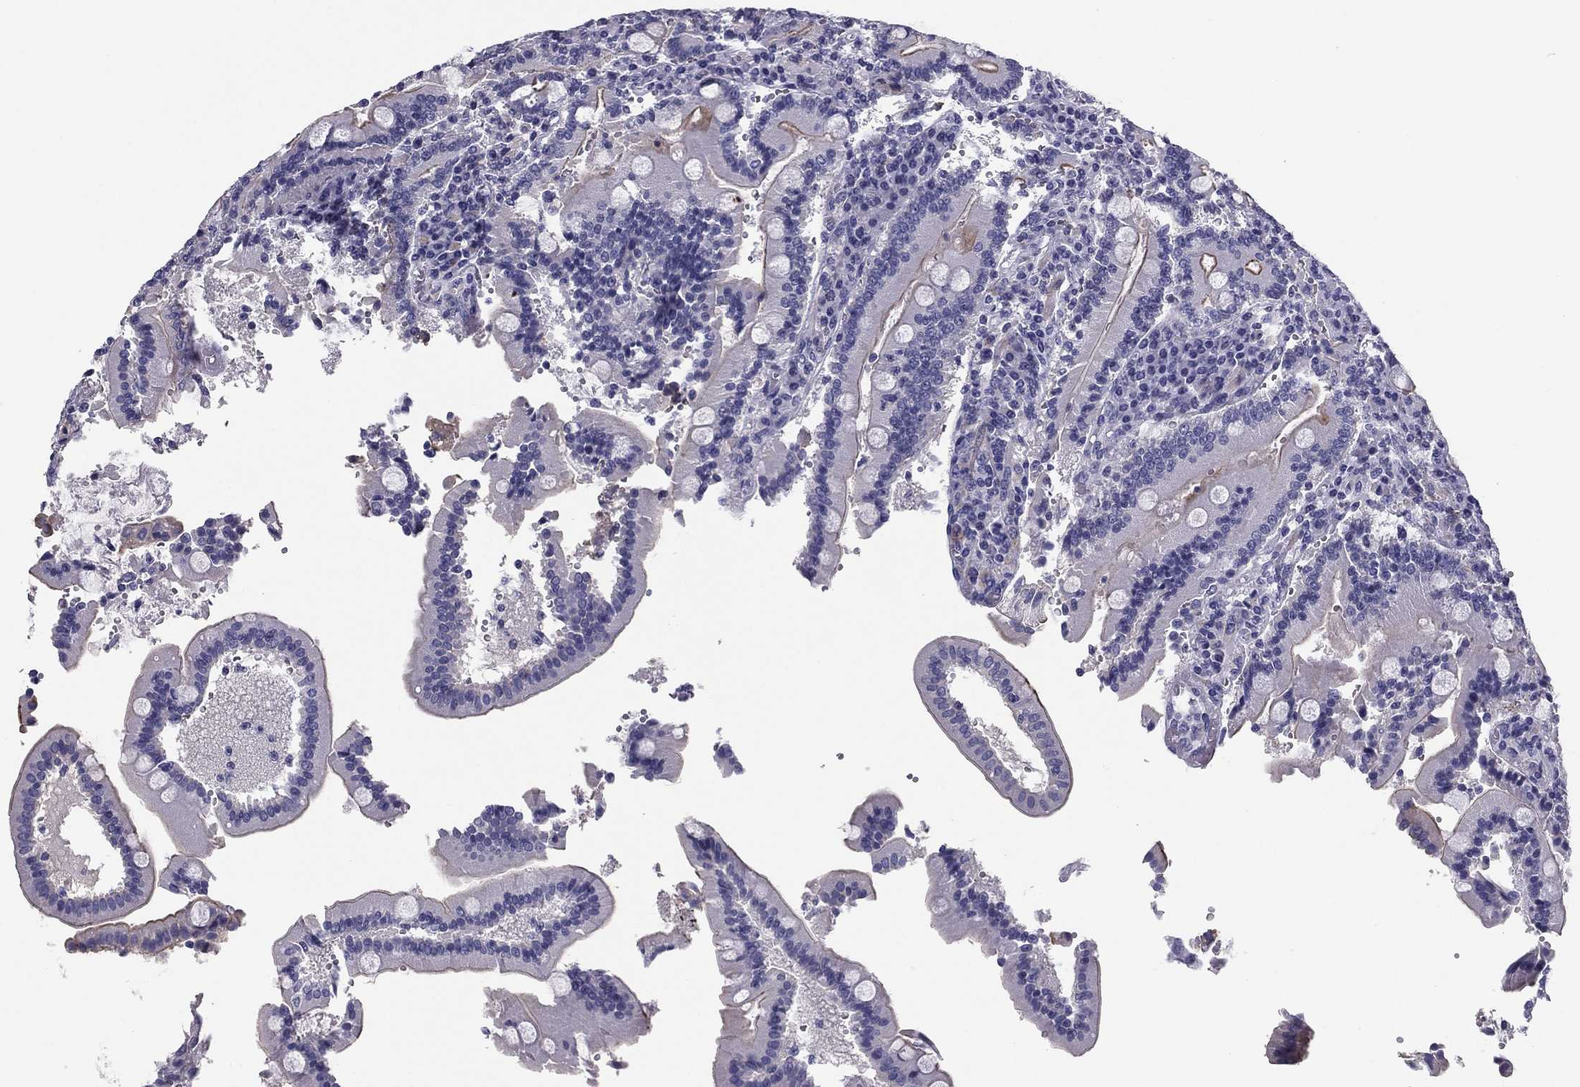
{"staining": {"intensity": "strong", "quantity": "<25%", "location": "cytoplasmic/membranous"}, "tissue": "duodenum", "cell_type": "Glandular cells", "image_type": "normal", "snomed": [{"axis": "morphology", "description": "Normal tissue, NOS"}, {"axis": "topography", "description": "Duodenum"}], "caption": "Immunohistochemistry photomicrograph of benign duodenum: human duodenum stained using immunohistochemistry (IHC) demonstrates medium levels of strong protein expression localized specifically in the cytoplasmic/membranous of glandular cells, appearing as a cytoplasmic/membranous brown color.", "gene": "FLNC", "patient": {"sex": "female", "age": 62}}